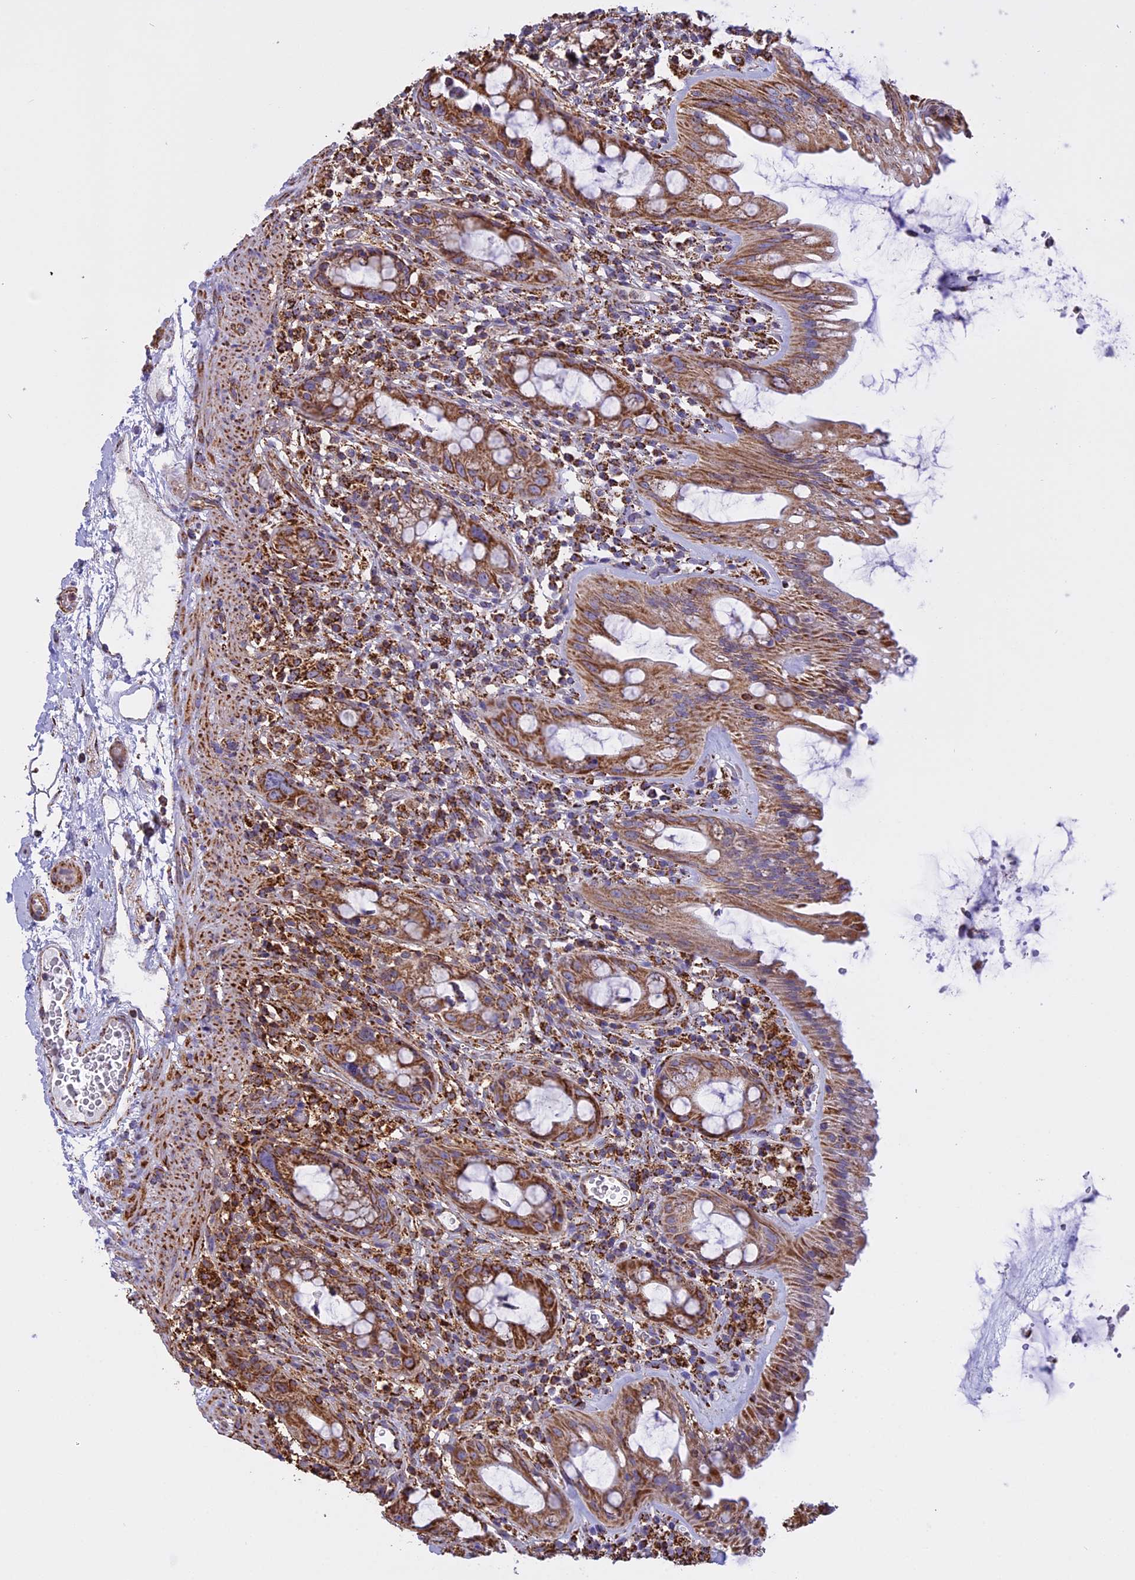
{"staining": {"intensity": "moderate", "quantity": ">75%", "location": "cytoplasmic/membranous"}, "tissue": "rectum", "cell_type": "Glandular cells", "image_type": "normal", "snomed": [{"axis": "morphology", "description": "Normal tissue, NOS"}, {"axis": "topography", "description": "Rectum"}], "caption": "Protein expression by IHC shows moderate cytoplasmic/membranous positivity in about >75% of glandular cells in unremarkable rectum. Nuclei are stained in blue.", "gene": "KCNG1", "patient": {"sex": "female", "age": 57}}